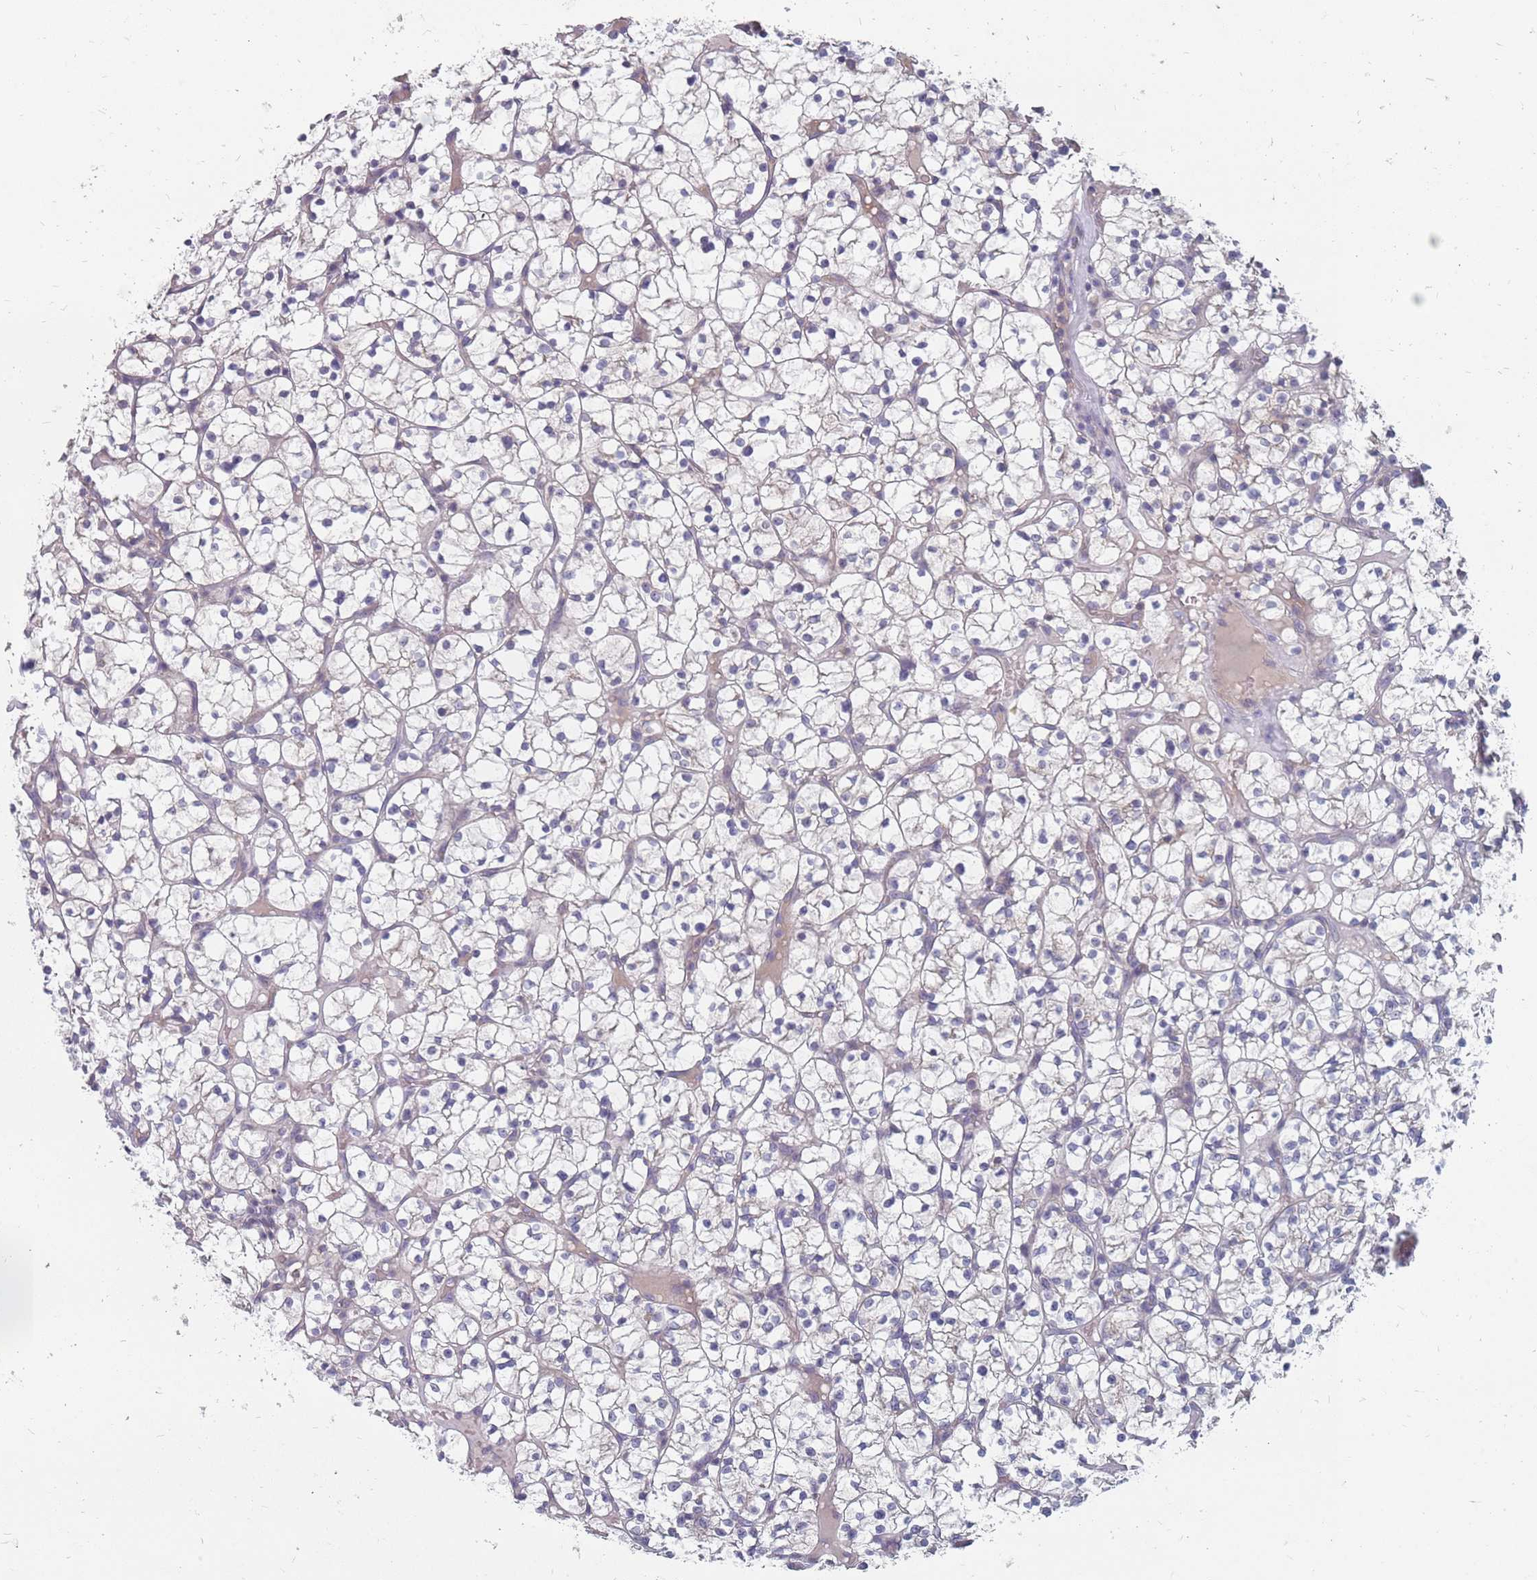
{"staining": {"intensity": "negative", "quantity": "none", "location": "none"}, "tissue": "renal cancer", "cell_type": "Tumor cells", "image_type": "cancer", "snomed": [{"axis": "morphology", "description": "Adenocarcinoma, NOS"}, {"axis": "topography", "description": "Kidney"}], "caption": "The image reveals no staining of tumor cells in adenocarcinoma (renal). (Immunohistochemistry, brightfield microscopy, high magnification).", "gene": "CMTR2", "patient": {"sex": "female", "age": 64}}